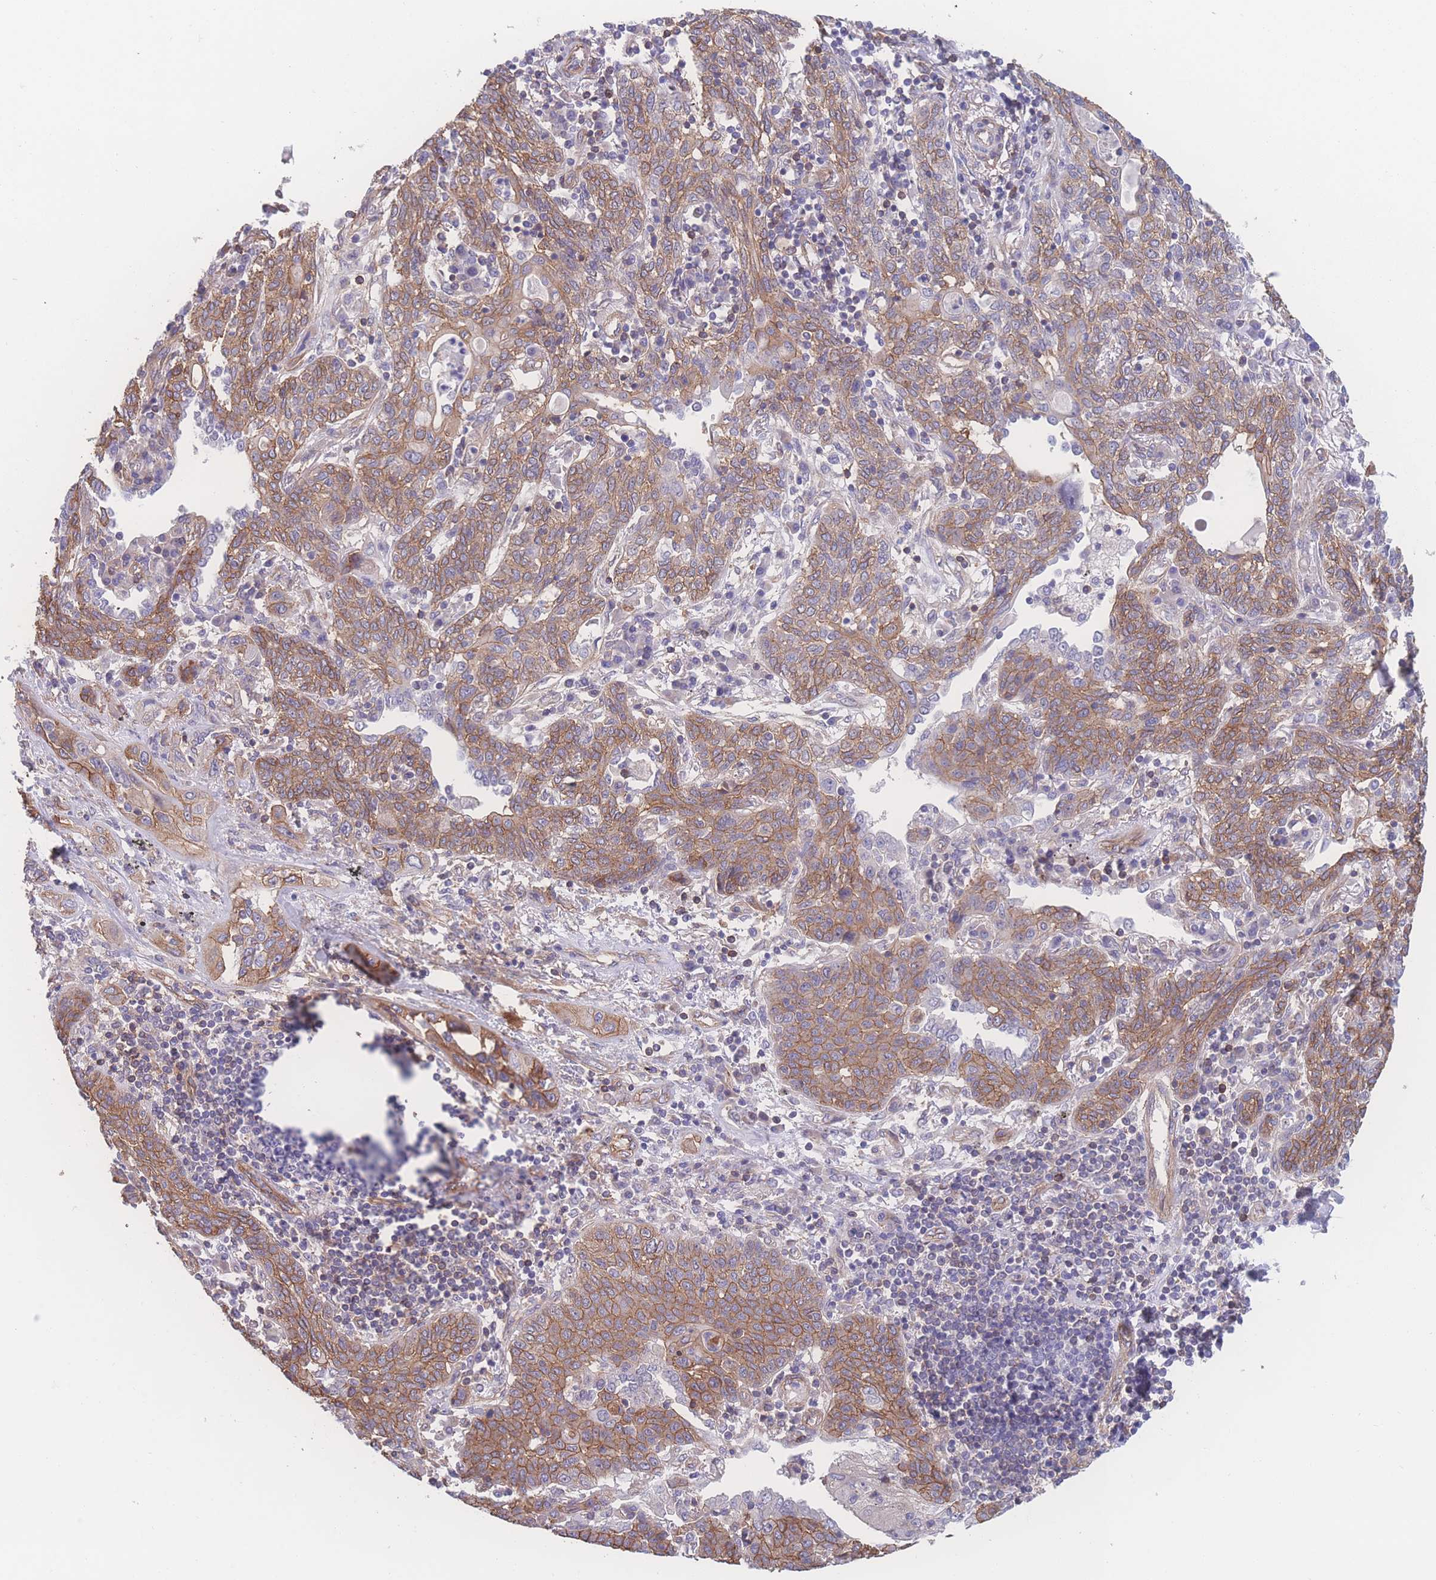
{"staining": {"intensity": "moderate", "quantity": ">75%", "location": "cytoplasmic/membranous"}, "tissue": "lung cancer", "cell_type": "Tumor cells", "image_type": "cancer", "snomed": [{"axis": "morphology", "description": "Squamous cell carcinoma, NOS"}, {"axis": "topography", "description": "Lung"}], "caption": "Human squamous cell carcinoma (lung) stained with a protein marker demonstrates moderate staining in tumor cells.", "gene": "CFAP97", "patient": {"sex": "female", "age": 70}}